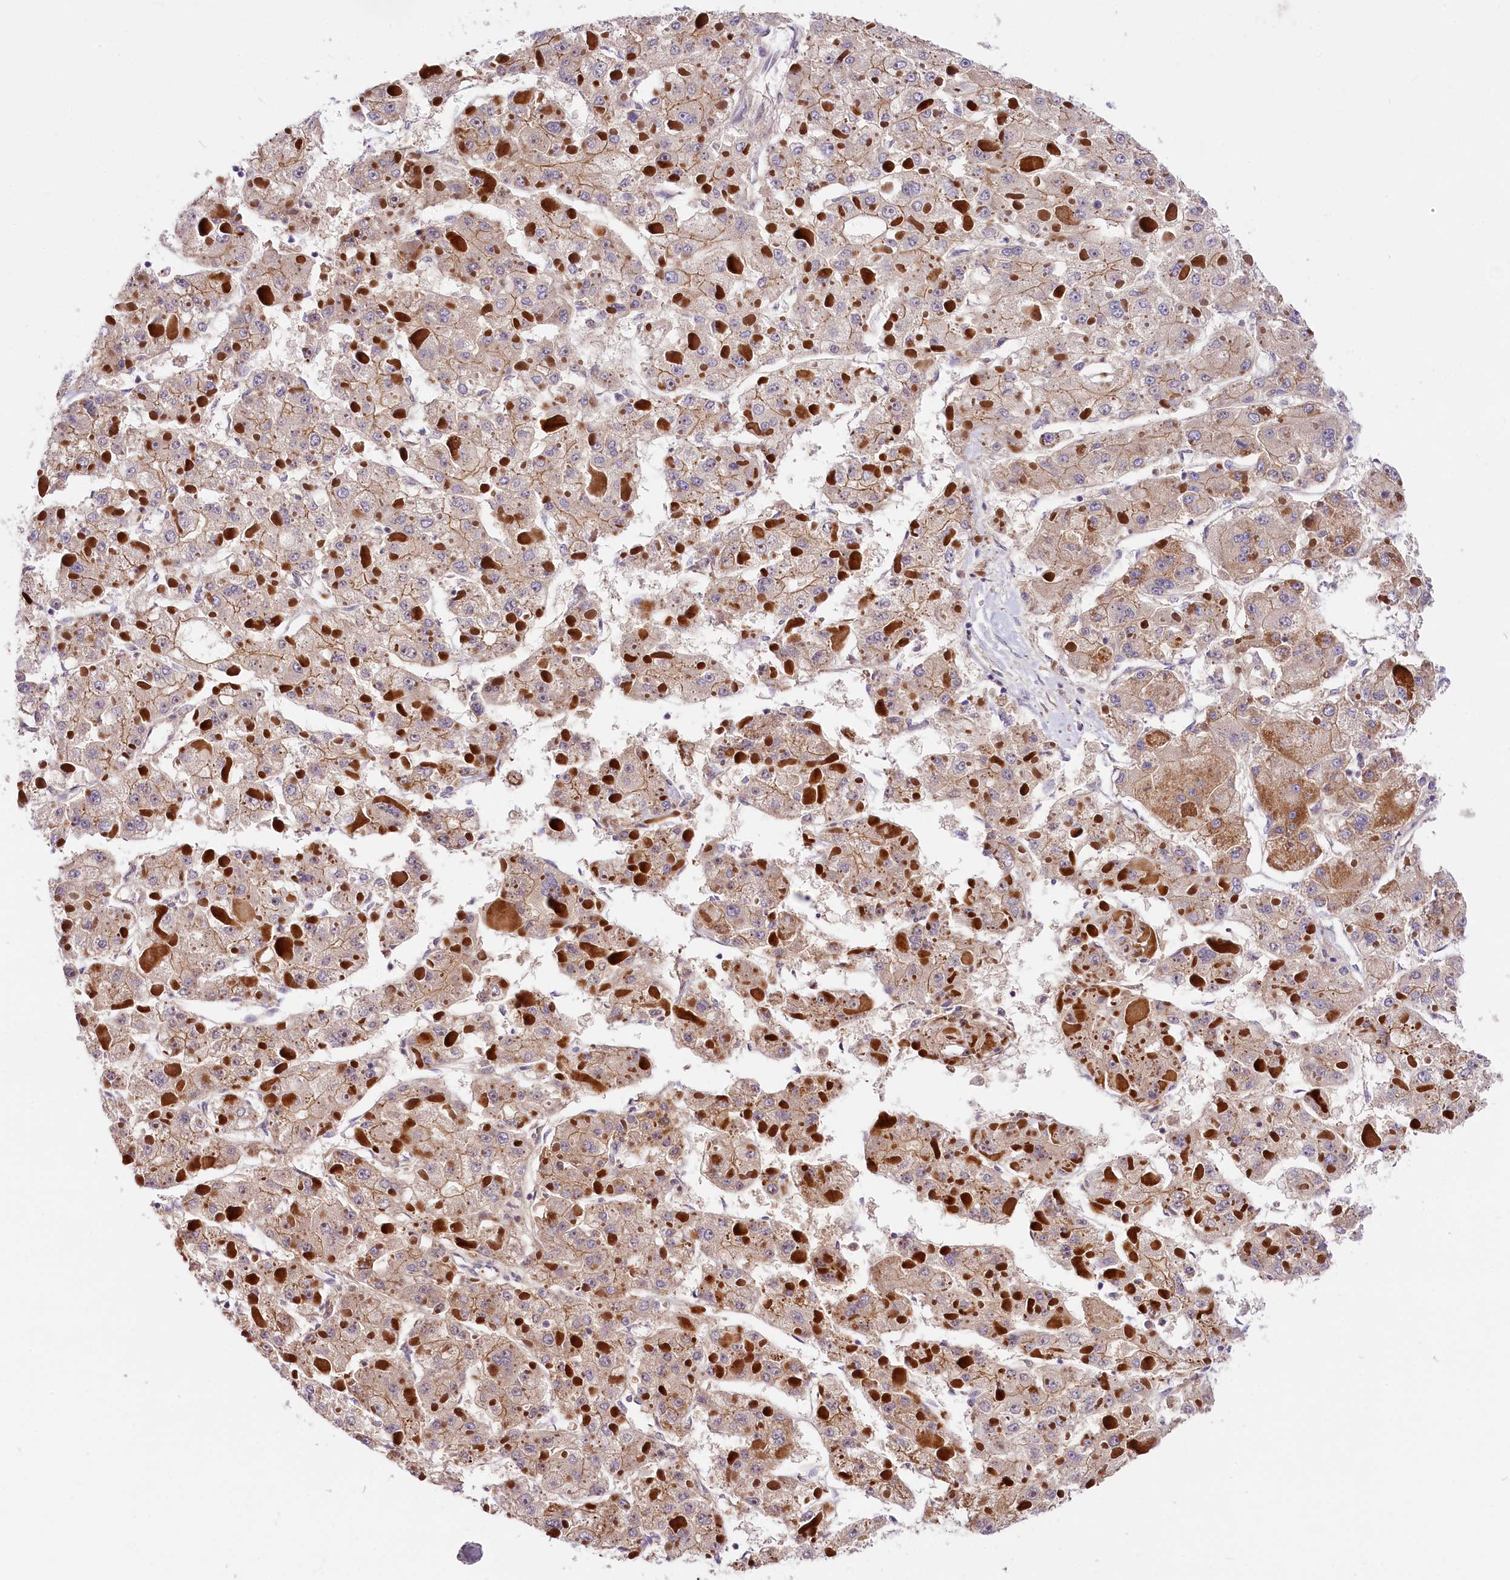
{"staining": {"intensity": "weak", "quantity": "25%-75%", "location": "cytoplasmic/membranous"}, "tissue": "liver cancer", "cell_type": "Tumor cells", "image_type": "cancer", "snomed": [{"axis": "morphology", "description": "Carcinoma, Hepatocellular, NOS"}, {"axis": "topography", "description": "Liver"}], "caption": "Immunohistochemistry of human hepatocellular carcinoma (liver) shows low levels of weak cytoplasmic/membranous staining in about 25%-75% of tumor cells.", "gene": "ARMC6", "patient": {"sex": "female", "age": 73}}